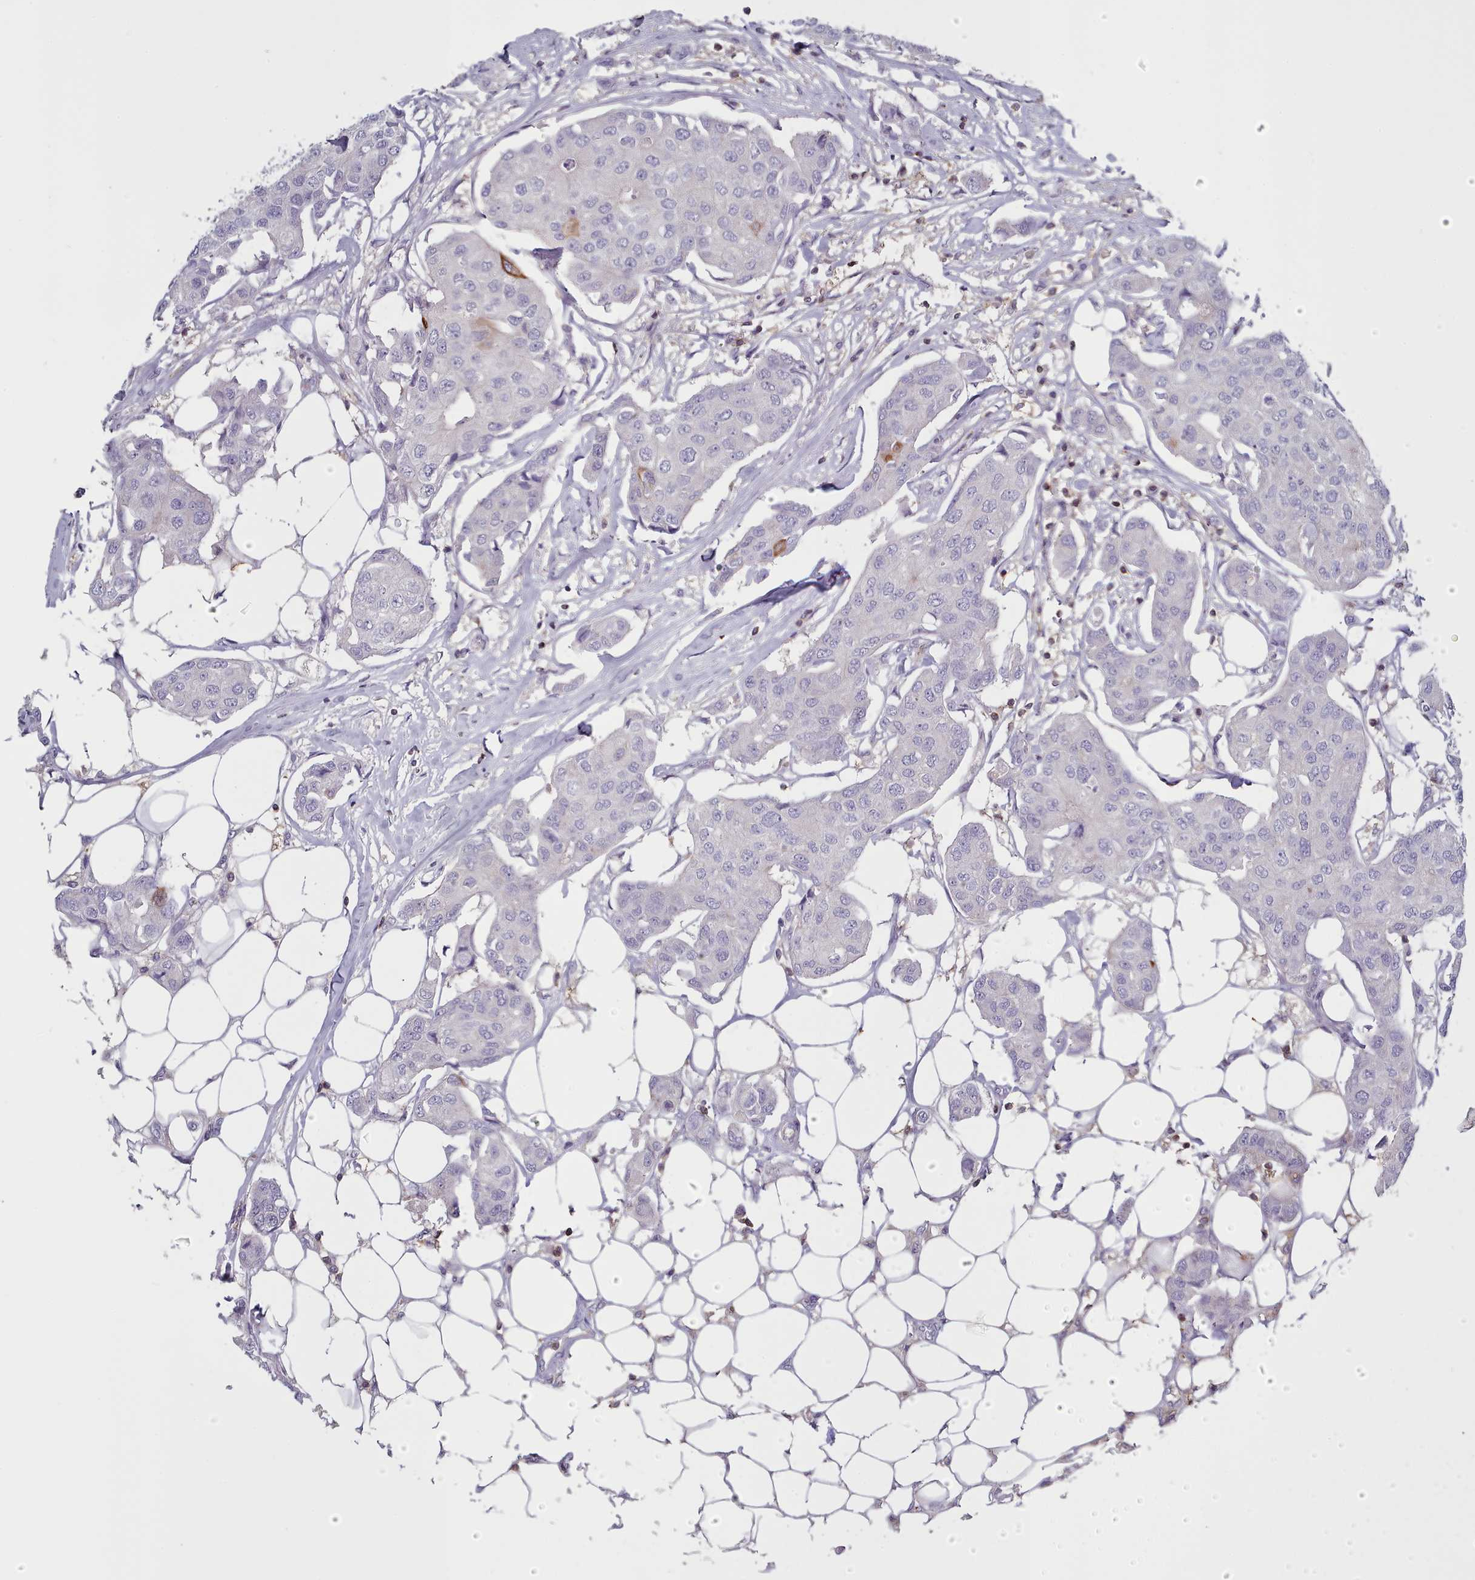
{"staining": {"intensity": "negative", "quantity": "none", "location": "none"}, "tissue": "breast cancer", "cell_type": "Tumor cells", "image_type": "cancer", "snomed": [{"axis": "morphology", "description": "Duct carcinoma"}, {"axis": "topography", "description": "Breast"}, {"axis": "topography", "description": "Lymph node"}], "caption": "A photomicrograph of breast cancer (invasive ductal carcinoma) stained for a protein displays no brown staining in tumor cells. (Stains: DAB (3,3'-diaminobenzidine) immunohistochemistry with hematoxylin counter stain, Microscopy: brightfield microscopy at high magnification).", "gene": "RAC2", "patient": {"sex": "female", "age": 80}}